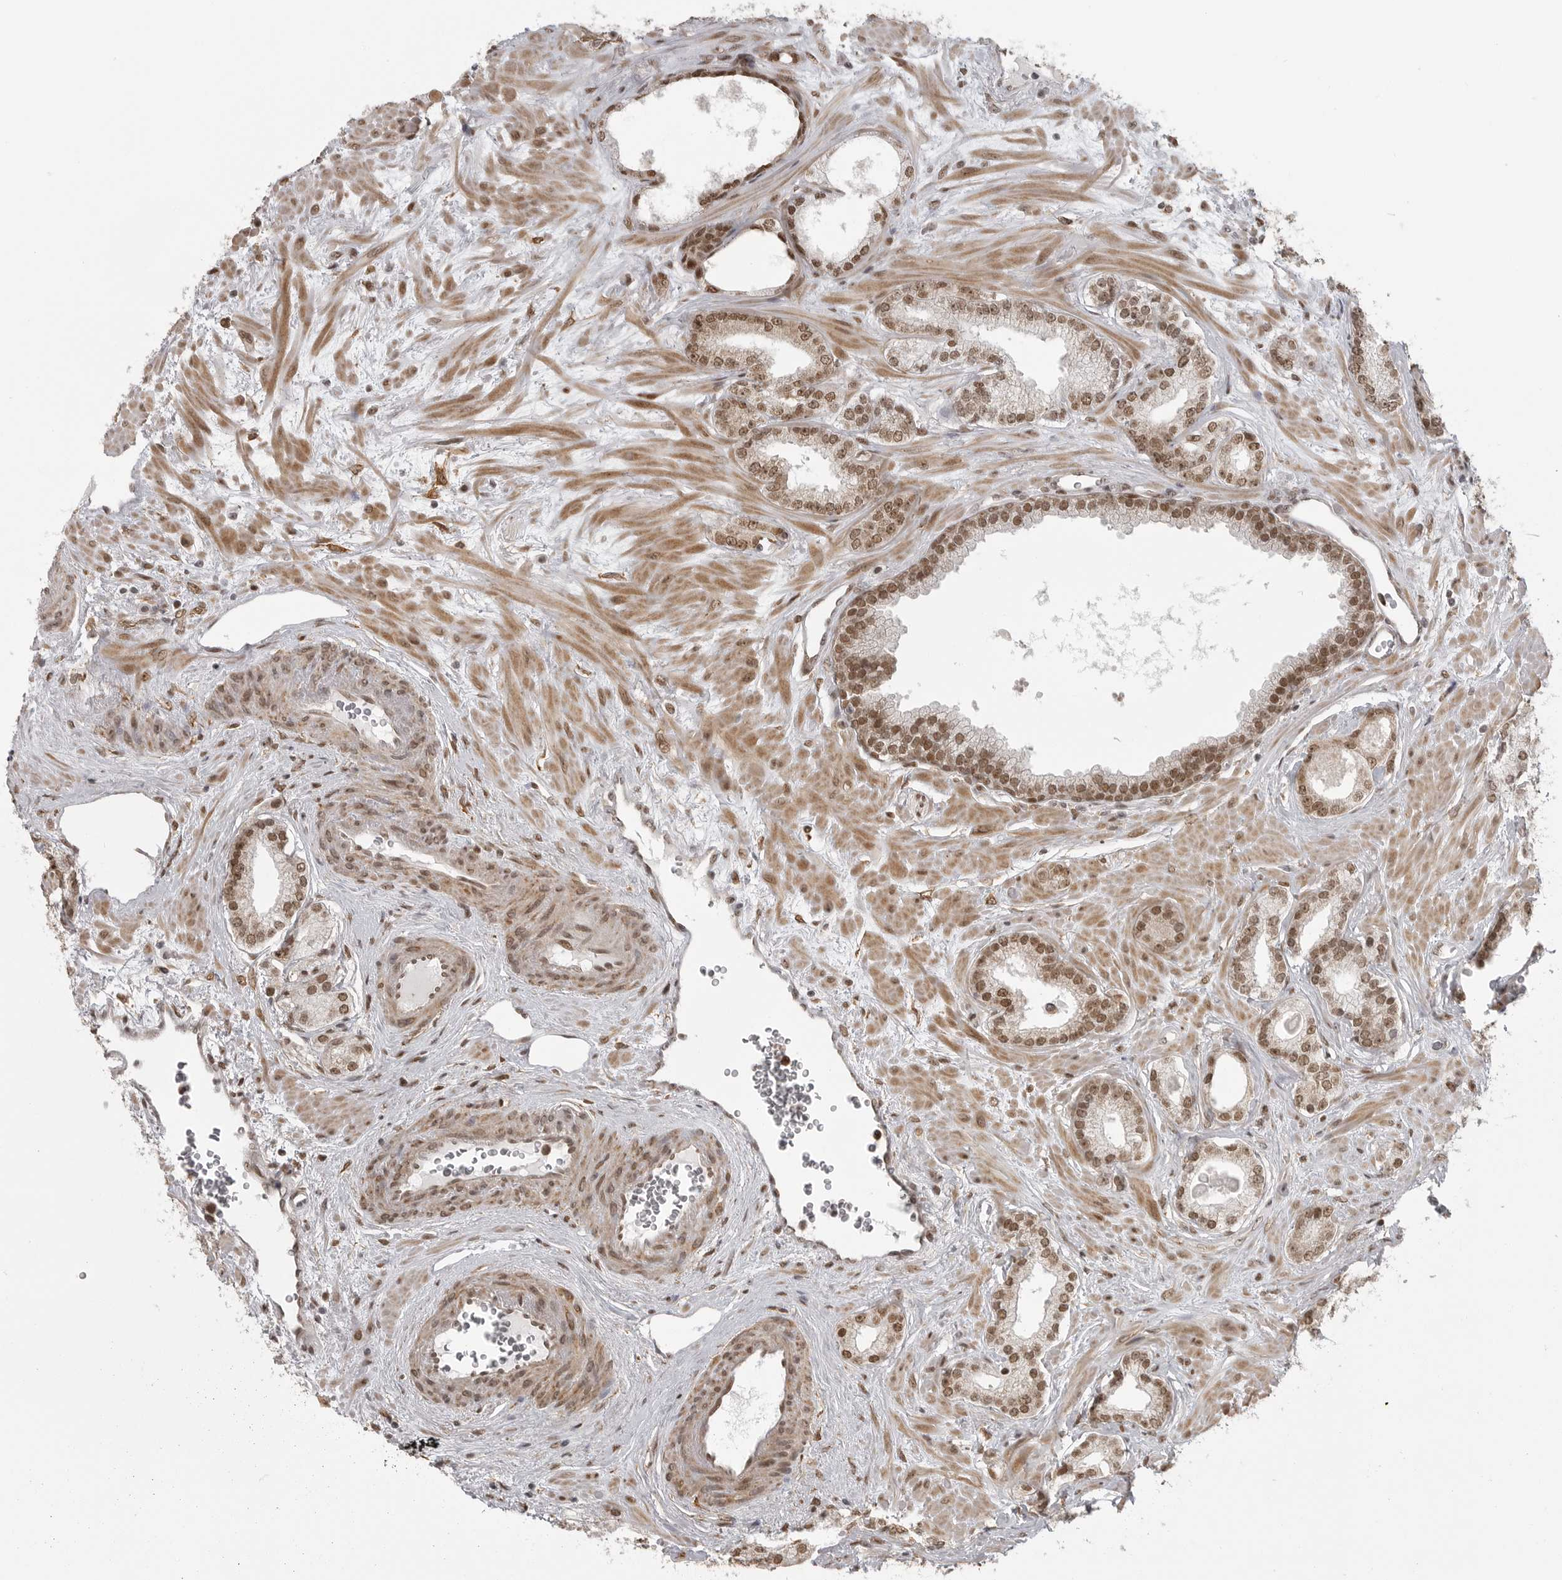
{"staining": {"intensity": "moderate", "quantity": ">75%", "location": "nuclear"}, "tissue": "prostate cancer", "cell_type": "Tumor cells", "image_type": "cancer", "snomed": [{"axis": "morphology", "description": "Adenocarcinoma, Low grade"}, {"axis": "topography", "description": "Prostate"}], "caption": "Immunohistochemistry of prostate cancer (adenocarcinoma (low-grade)) displays medium levels of moderate nuclear staining in about >75% of tumor cells.", "gene": "ISG20L2", "patient": {"sex": "male", "age": 70}}